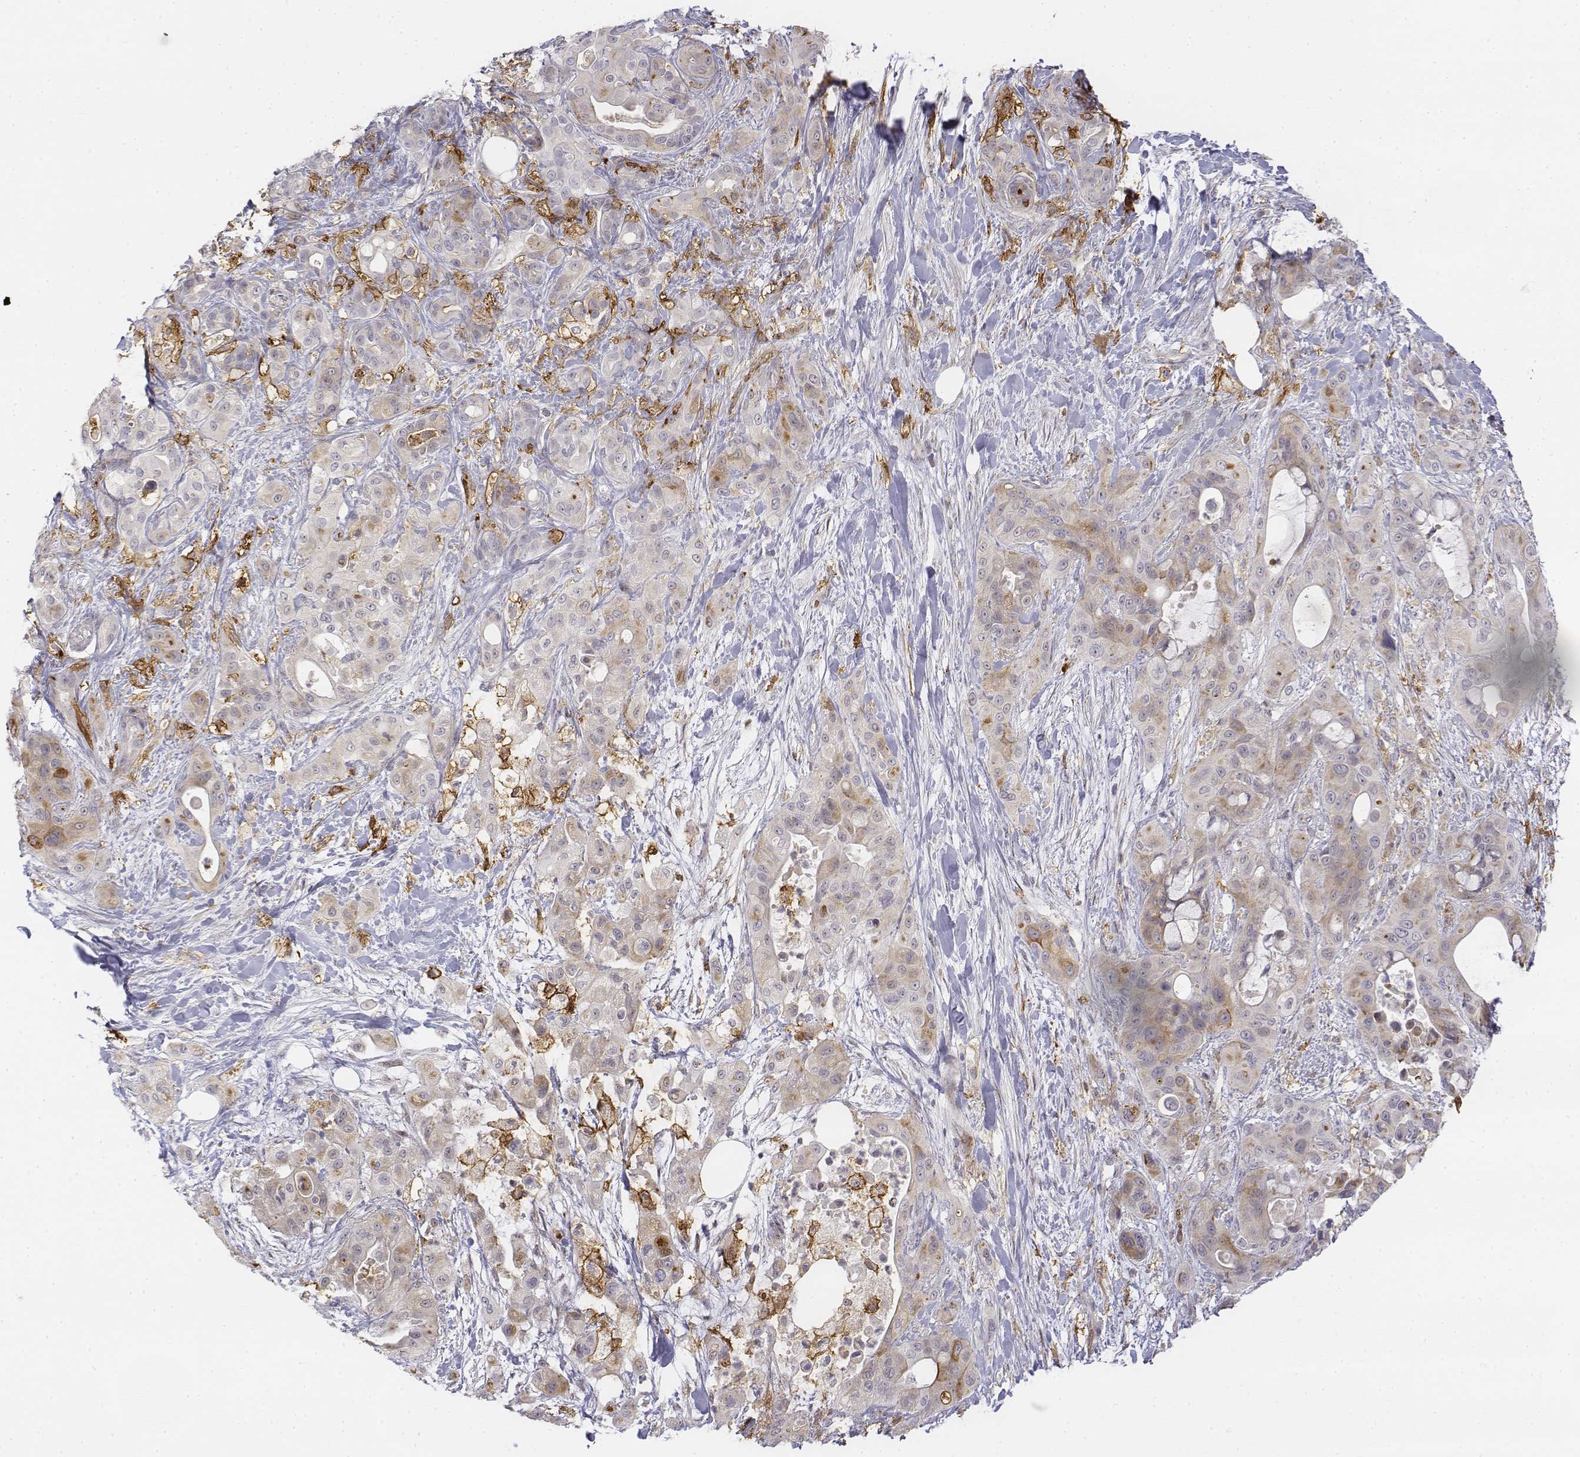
{"staining": {"intensity": "weak", "quantity": "<25%", "location": "cytoplasmic/membranous"}, "tissue": "pancreatic cancer", "cell_type": "Tumor cells", "image_type": "cancer", "snomed": [{"axis": "morphology", "description": "Adenocarcinoma, NOS"}, {"axis": "topography", "description": "Pancreas"}], "caption": "Immunohistochemical staining of human pancreatic cancer (adenocarcinoma) reveals no significant staining in tumor cells.", "gene": "CD14", "patient": {"sex": "male", "age": 71}}